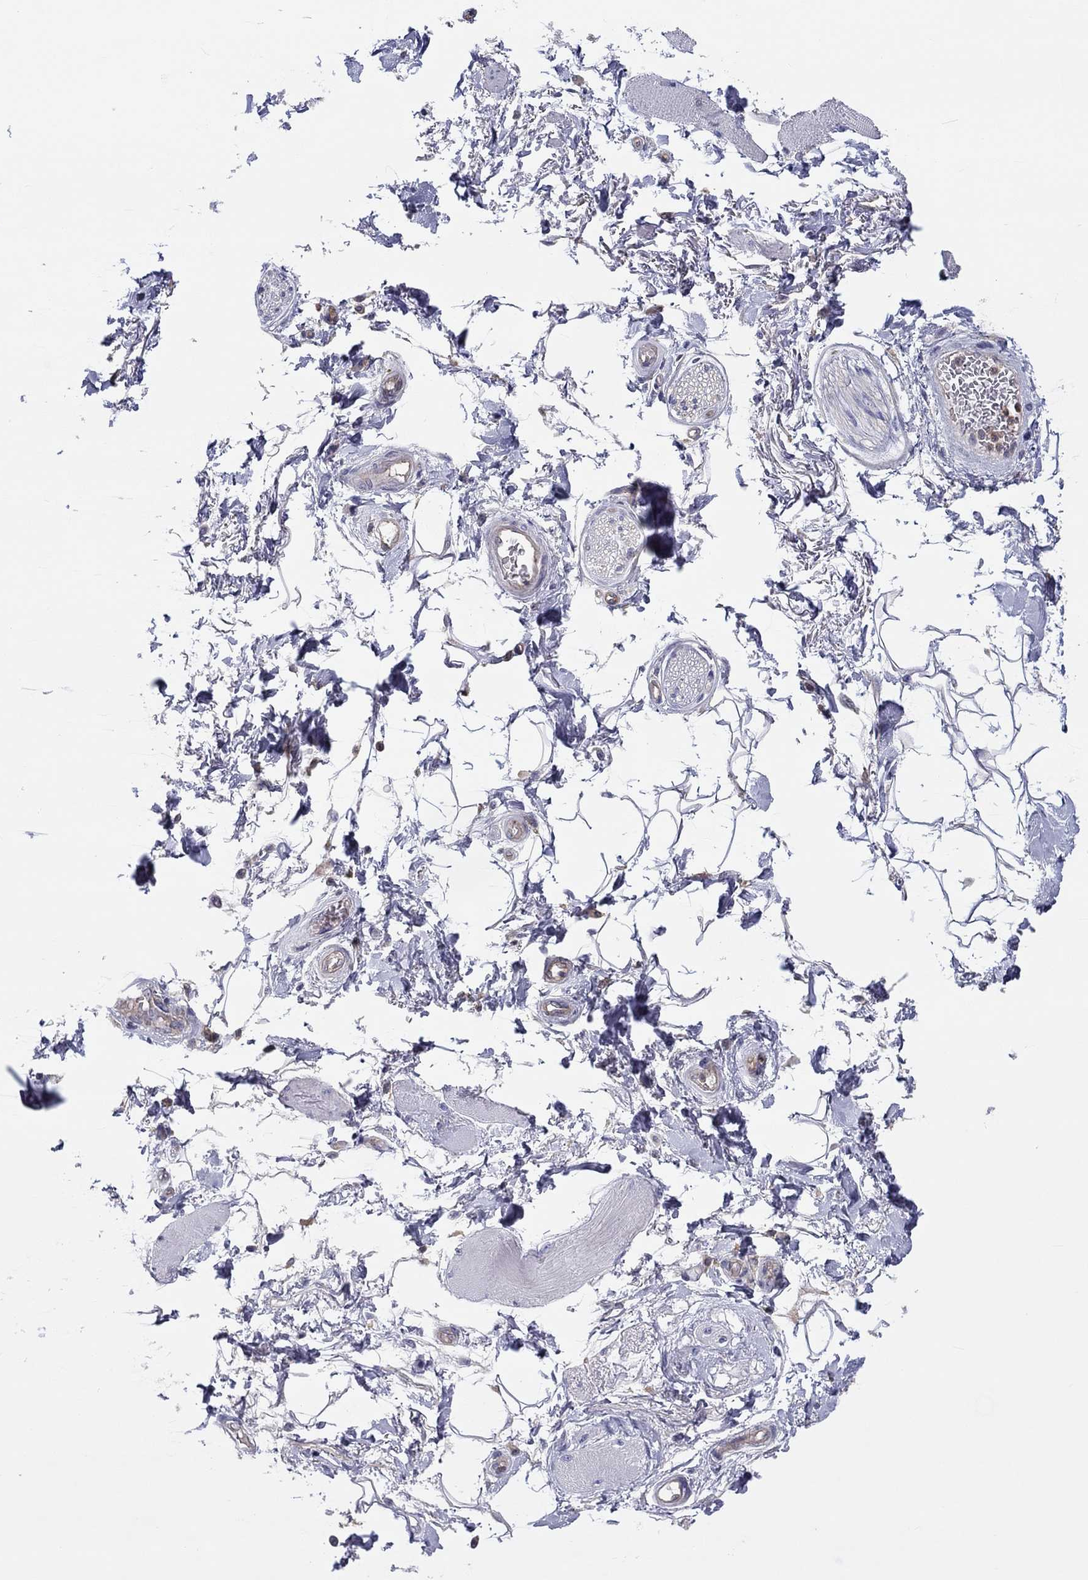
{"staining": {"intensity": "negative", "quantity": "none", "location": "none"}, "tissue": "adipose tissue", "cell_type": "Adipocytes", "image_type": "normal", "snomed": [{"axis": "morphology", "description": "Normal tissue, NOS"}, {"axis": "topography", "description": "Skeletal muscle"}, {"axis": "topography", "description": "Anal"}, {"axis": "topography", "description": "Peripheral nerve tissue"}], "caption": "Image shows no significant protein expression in adipocytes of benign adipose tissue. The staining is performed using DAB (3,3'-diaminobenzidine) brown chromogen with nuclei counter-stained in using hematoxylin.", "gene": "ABCG4", "patient": {"sex": "male", "age": 53}}